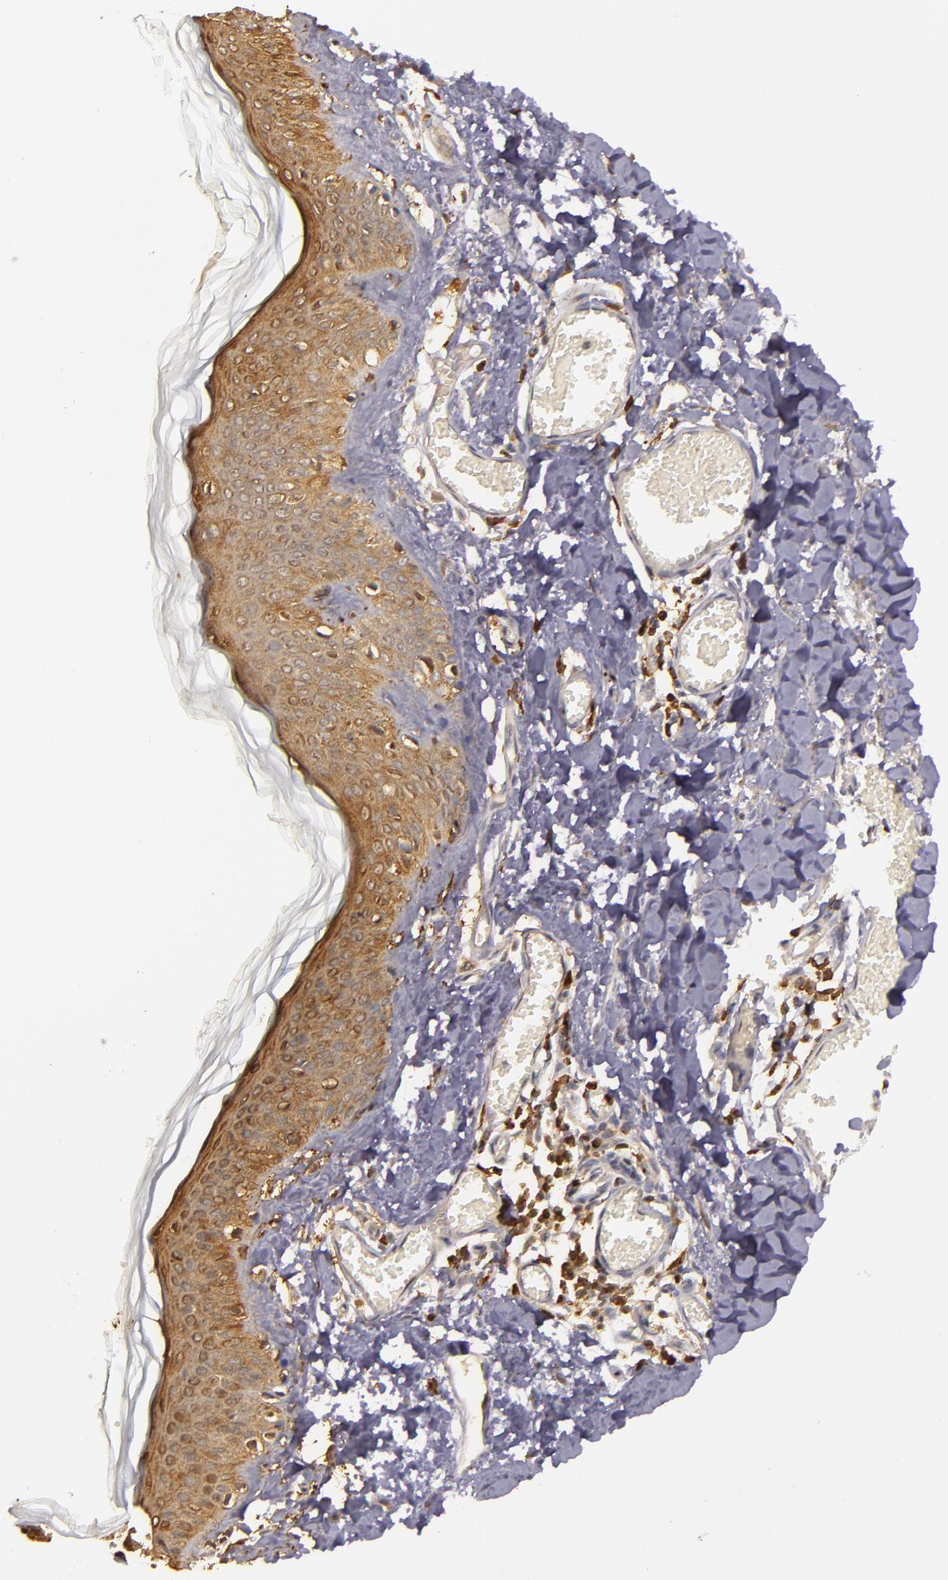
{"staining": {"intensity": "moderate", "quantity": ">75%", "location": "cytoplasmic/membranous"}, "tissue": "skin", "cell_type": "Fibroblasts", "image_type": "normal", "snomed": [{"axis": "morphology", "description": "Normal tissue, NOS"}, {"axis": "morphology", "description": "Sarcoma, NOS"}, {"axis": "topography", "description": "Skin"}, {"axis": "topography", "description": "Soft tissue"}], "caption": "Skin stained for a protein shows moderate cytoplasmic/membranous positivity in fibroblasts. The staining is performed using DAB (3,3'-diaminobenzidine) brown chromogen to label protein expression. The nuclei are counter-stained blue using hematoxylin.", "gene": "SLC9A3R1", "patient": {"sex": "female", "age": 51}}